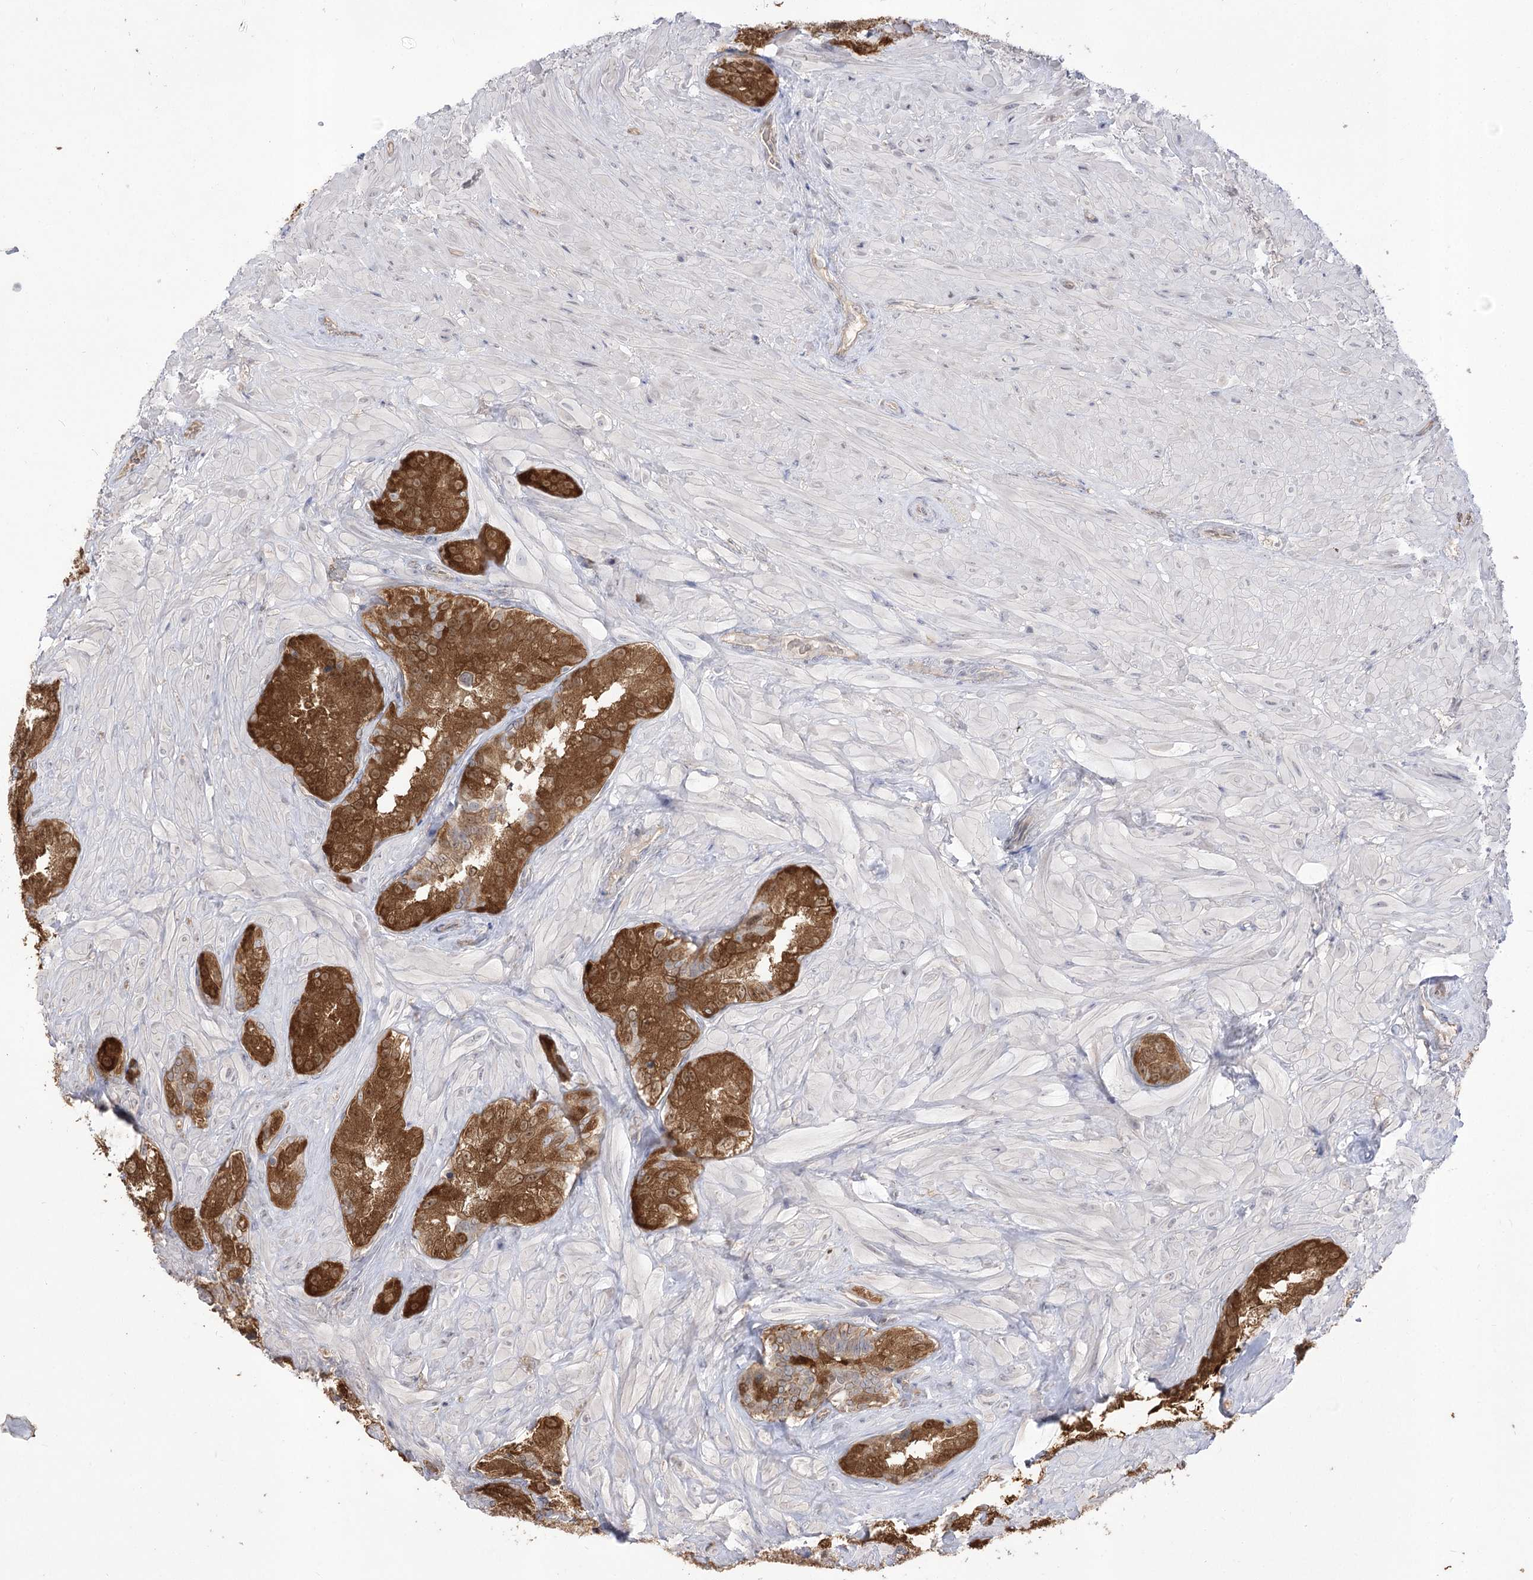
{"staining": {"intensity": "strong", "quantity": ">75%", "location": "cytoplasmic/membranous"}, "tissue": "seminal vesicle", "cell_type": "Glandular cells", "image_type": "normal", "snomed": [{"axis": "morphology", "description": "Normal tissue, NOS"}, {"axis": "topography", "description": "Seminal veicle"}, {"axis": "topography", "description": "Peripheral nerve tissue"}], "caption": "IHC (DAB (3,3'-diaminobenzidine)) staining of unremarkable seminal vesicle exhibits strong cytoplasmic/membranous protein positivity in approximately >75% of glandular cells.", "gene": "R3HDM2", "patient": {"sex": "male", "age": 67}}